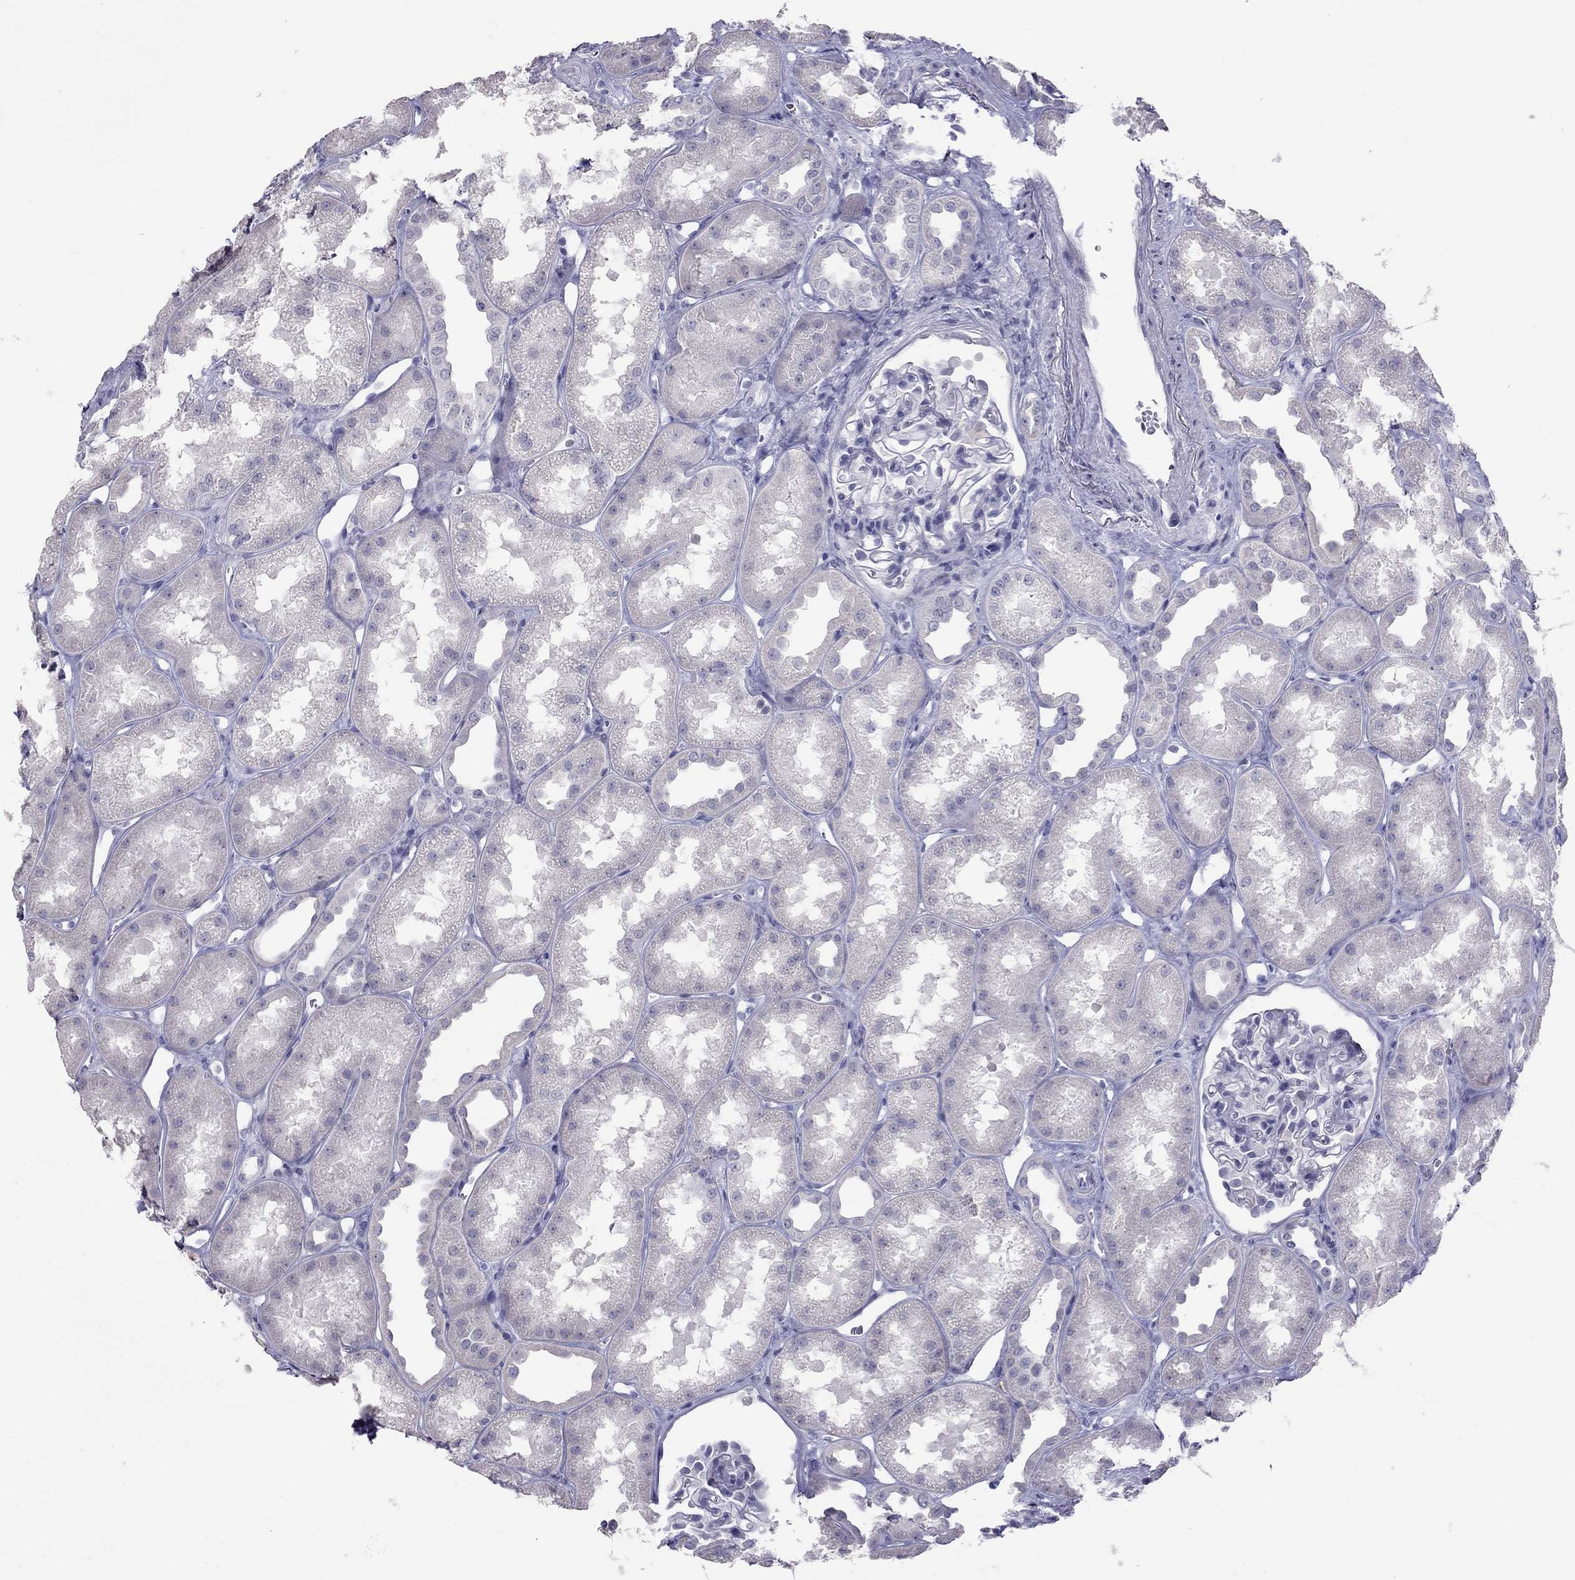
{"staining": {"intensity": "negative", "quantity": "none", "location": "none"}, "tissue": "kidney", "cell_type": "Cells in glomeruli", "image_type": "normal", "snomed": [{"axis": "morphology", "description": "Normal tissue, NOS"}, {"axis": "topography", "description": "Kidney"}], "caption": "The photomicrograph shows no staining of cells in glomeruli in unremarkable kidney. Brightfield microscopy of immunohistochemistry stained with DAB (3,3'-diaminobenzidine) (brown) and hematoxylin (blue), captured at high magnification.", "gene": "MUC16", "patient": {"sex": "male", "age": 61}}